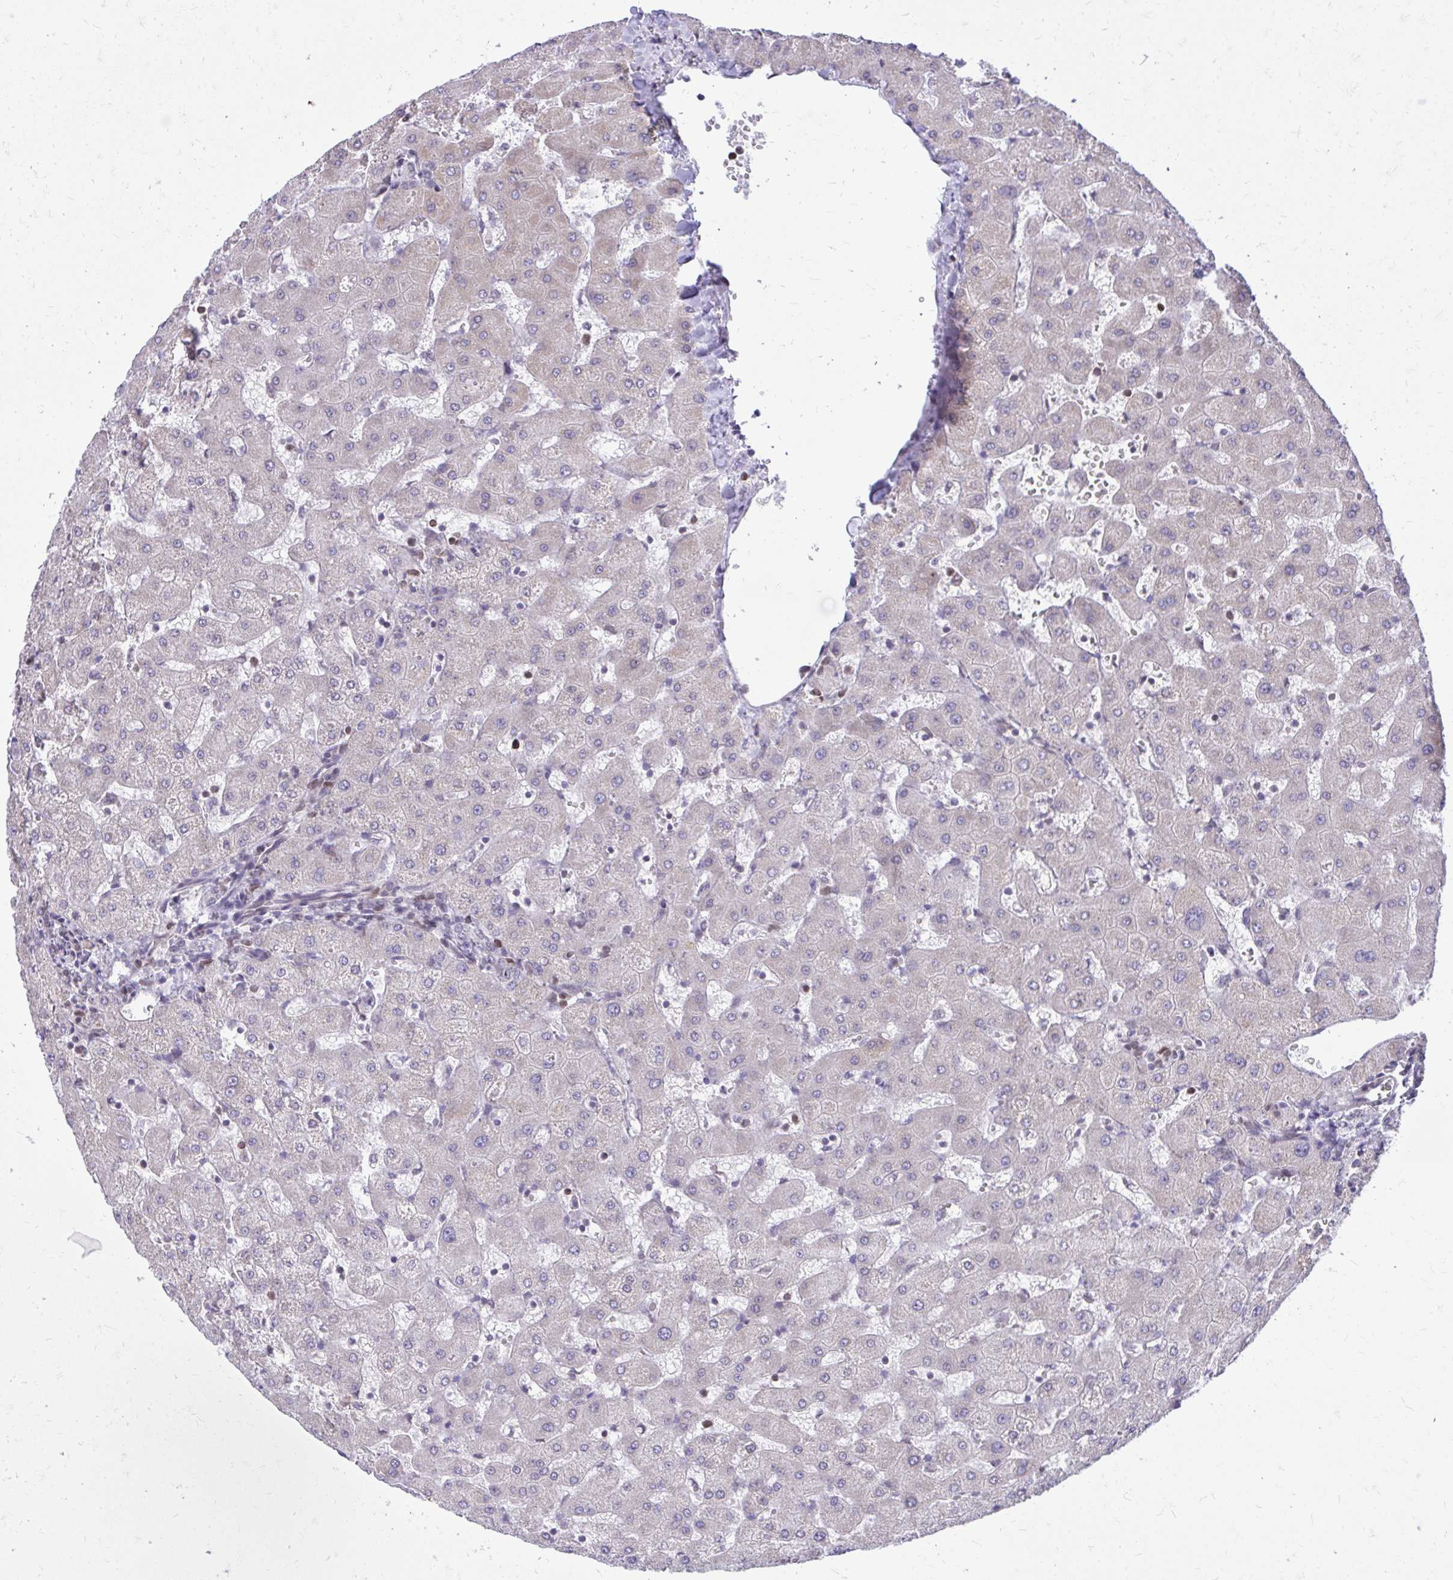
{"staining": {"intensity": "moderate", "quantity": "<25%", "location": "cytoplasmic/membranous,nuclear"}, "tissue": "liver", "cell_type": "Cholangiocytes", "image_type": "normal", "snomed": [{"axis": "morphology", "description": "Normal tissue, NOS"}, {"axis": "topography", "description": "Liver"}], "caption": "Liver stained with a brown dye displays moderate cytoplasmic/membranous,nuclear positive expression in about <25% of cholangiocytes.", "gene": "RPS6KA2", "patient": {"sex": "female", "age": 63}}